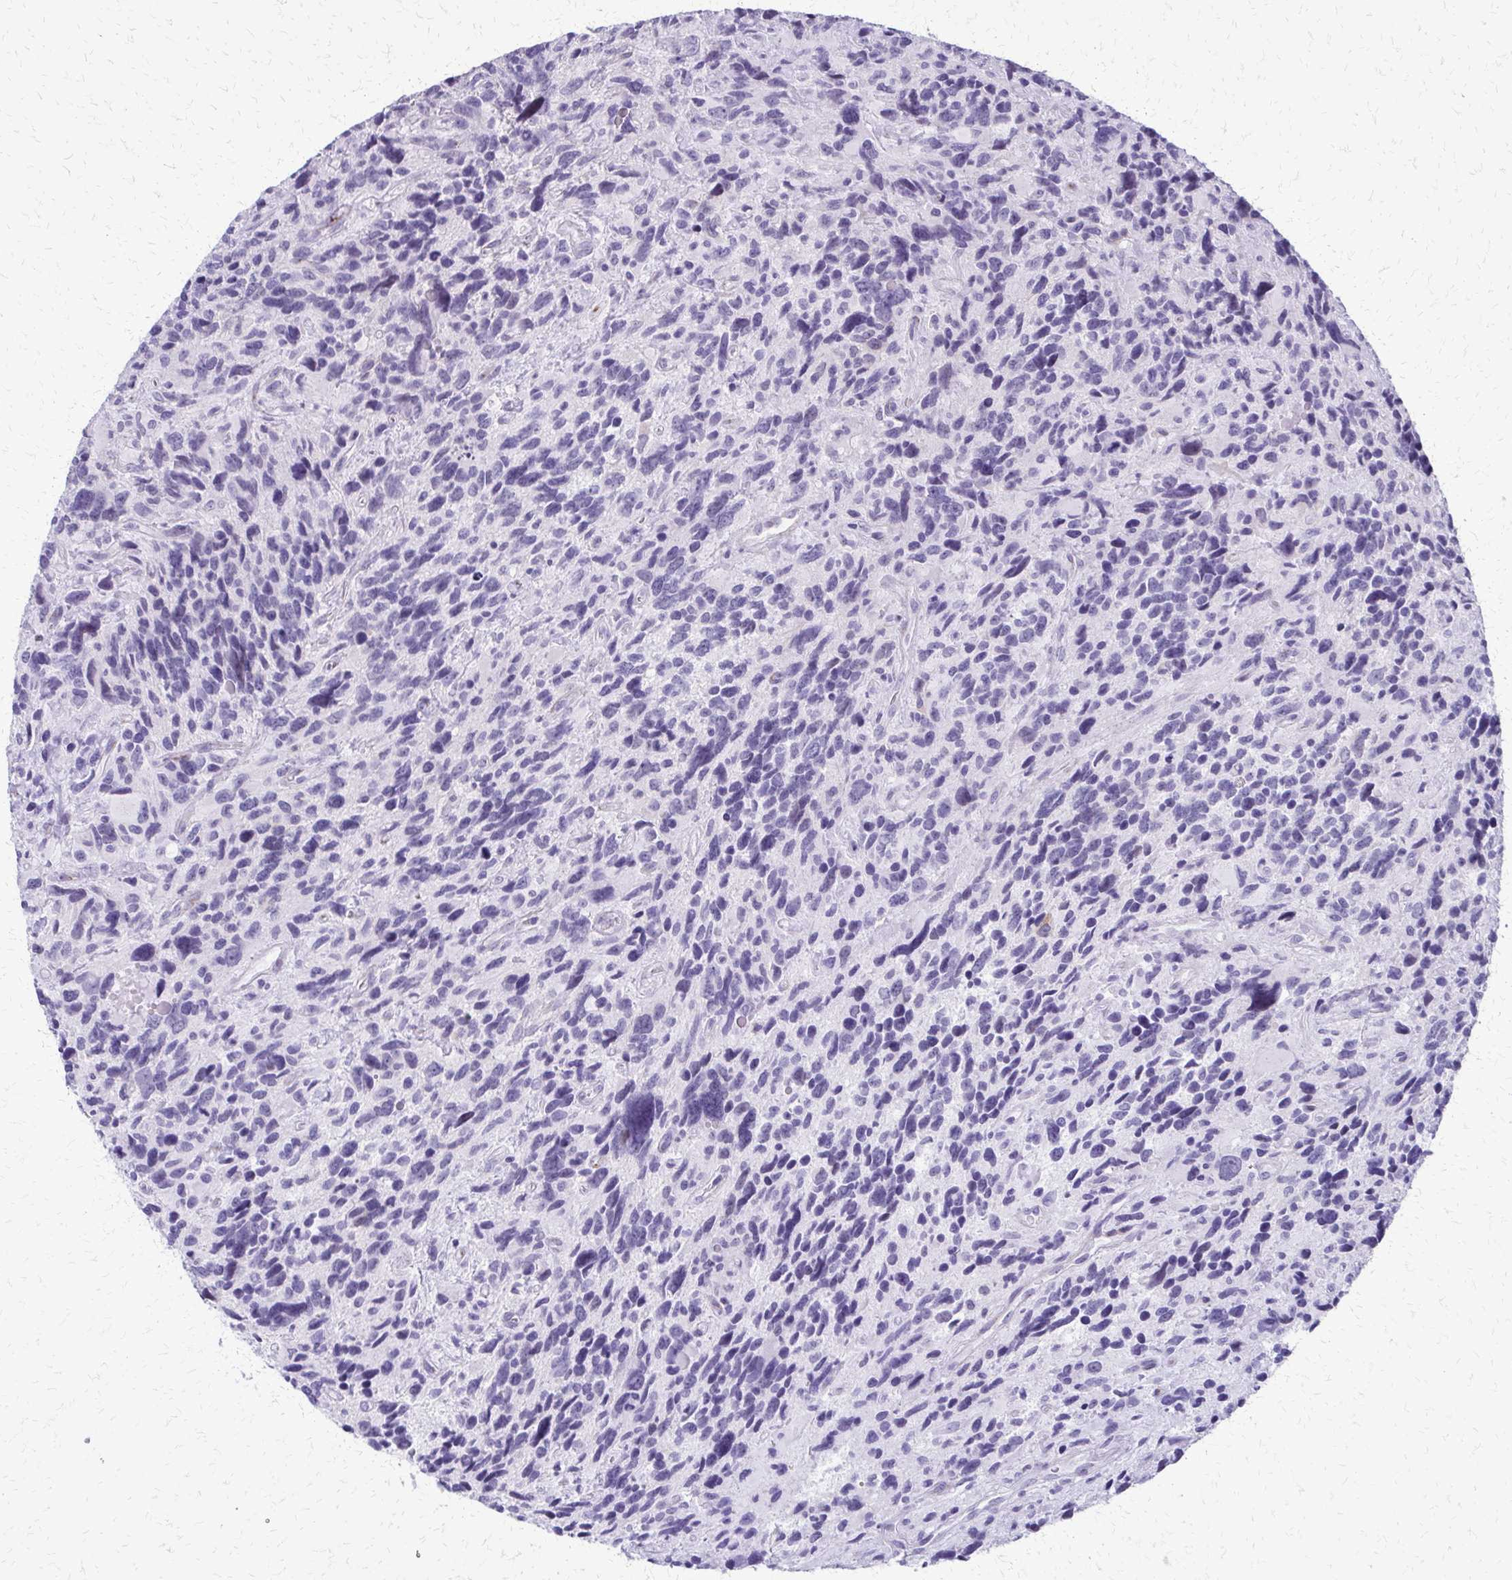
{"staining": {"intensity": "negative", "quantity": "none", "location": "none"}, "tissue": "glioma", "cell_type": "Tumor cells", "image_type": "cancer", "snomed": [{"axis": "morphology", "description": "Glioma, malignant, High grade"}, {"axis": "topography", "description": "Brain"}], "caption": "The IHC photomicrograph has no significant positivity in tumor cells of malignant glioma (high-grade) tissue.", "gene": "FAM162B", "patient": {"sex": "male", "age": 46}}